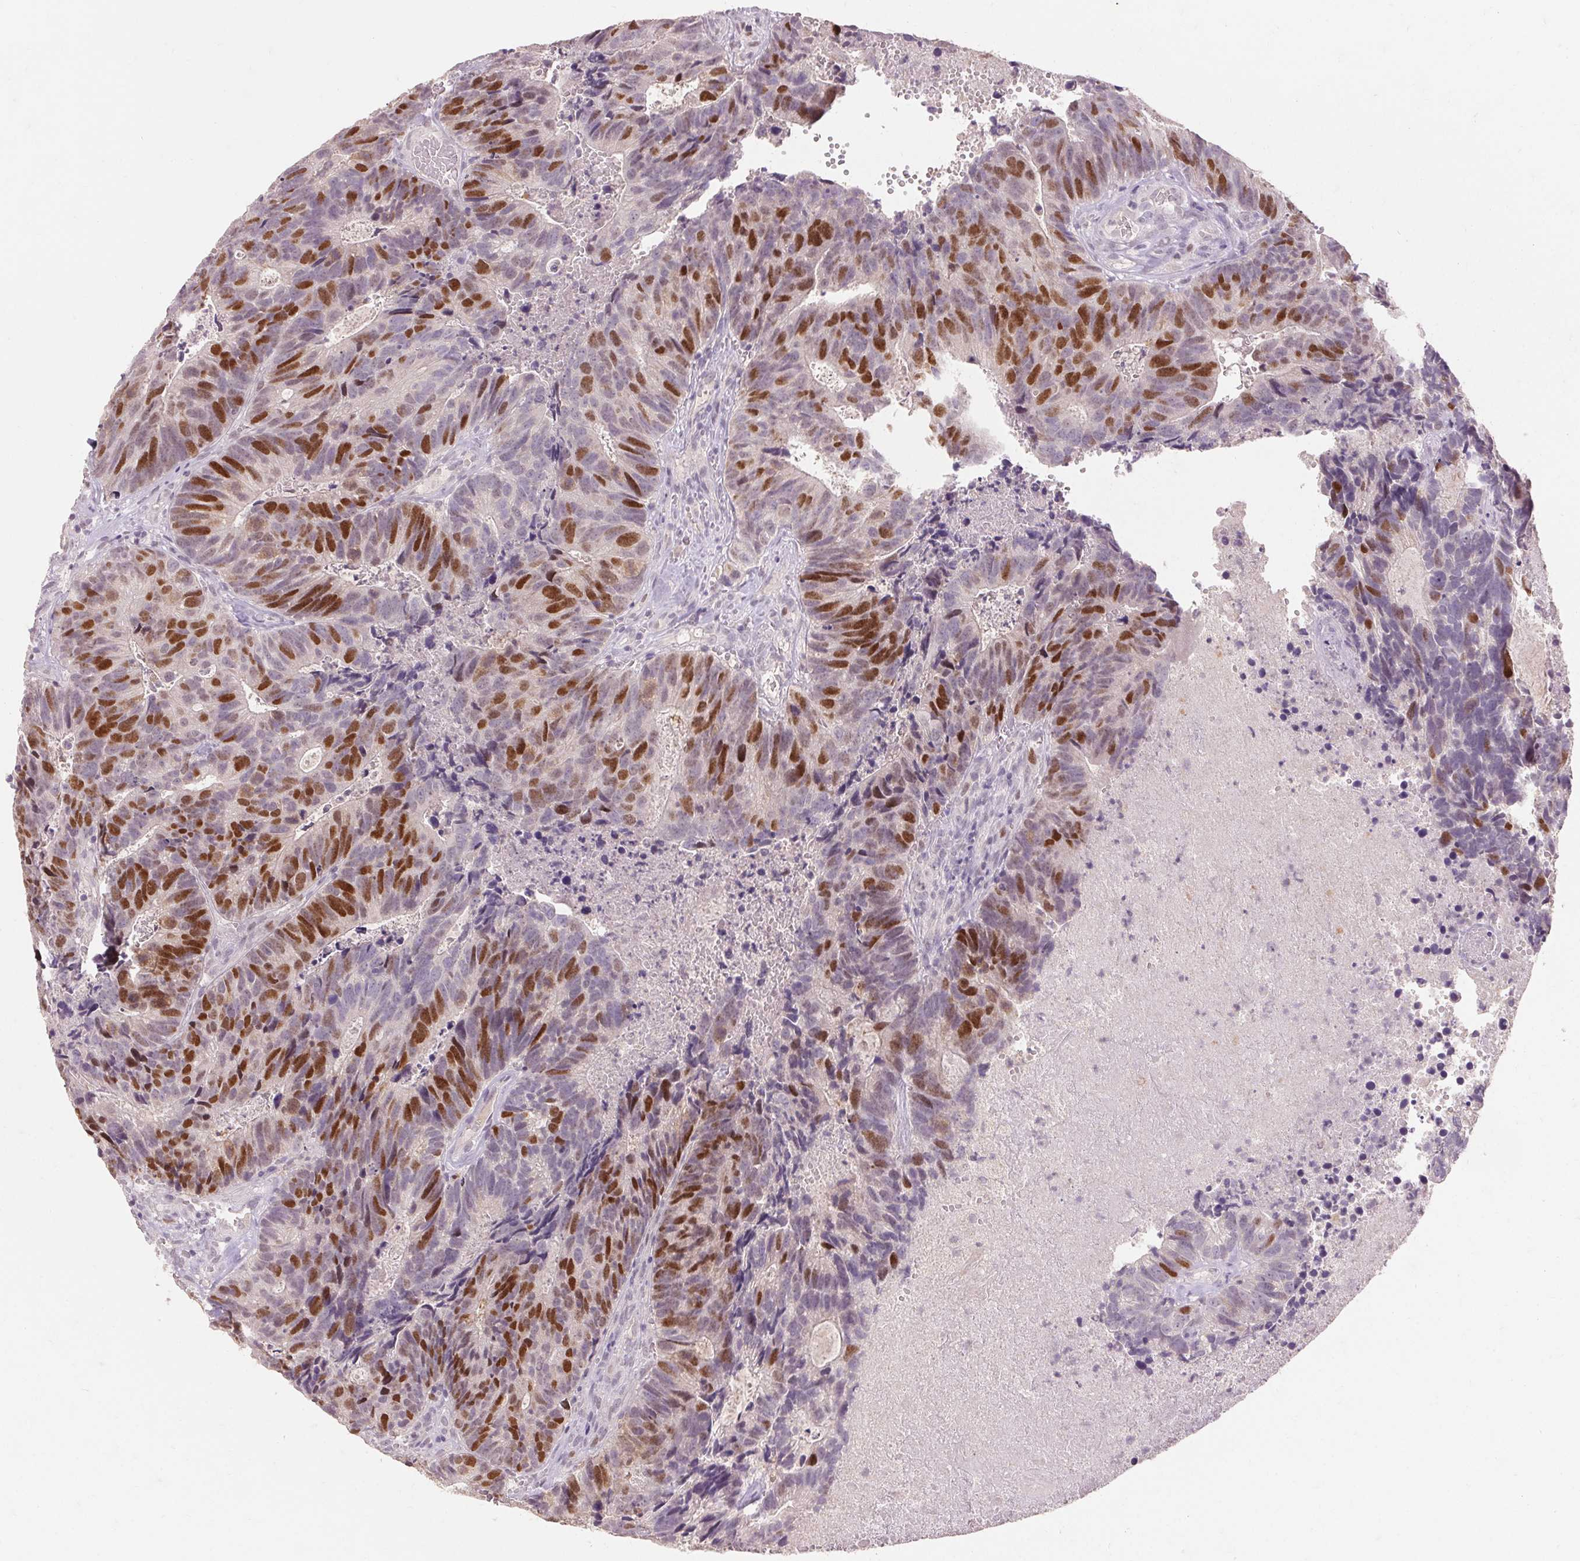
{"staining": {"intensity": "strong", "quantity": "25%-75%", "location": "nuclear"}, "tissue": "head and neck cancer", "cell_type": "Tumor cells", "image_type": "cancer", "snomed": [{"axis": "morphology", "description": "Adenocarcinoma, NOS"}, {"axis": "topography", "description": "Head-Neck"}], "caption": "A brown stain labels strong nuclear expression of a protein in adenocarcinoma (head and neck) tumor cells.", "gene": "SKP2", "patient": {"sex": "male", "age": 62}}